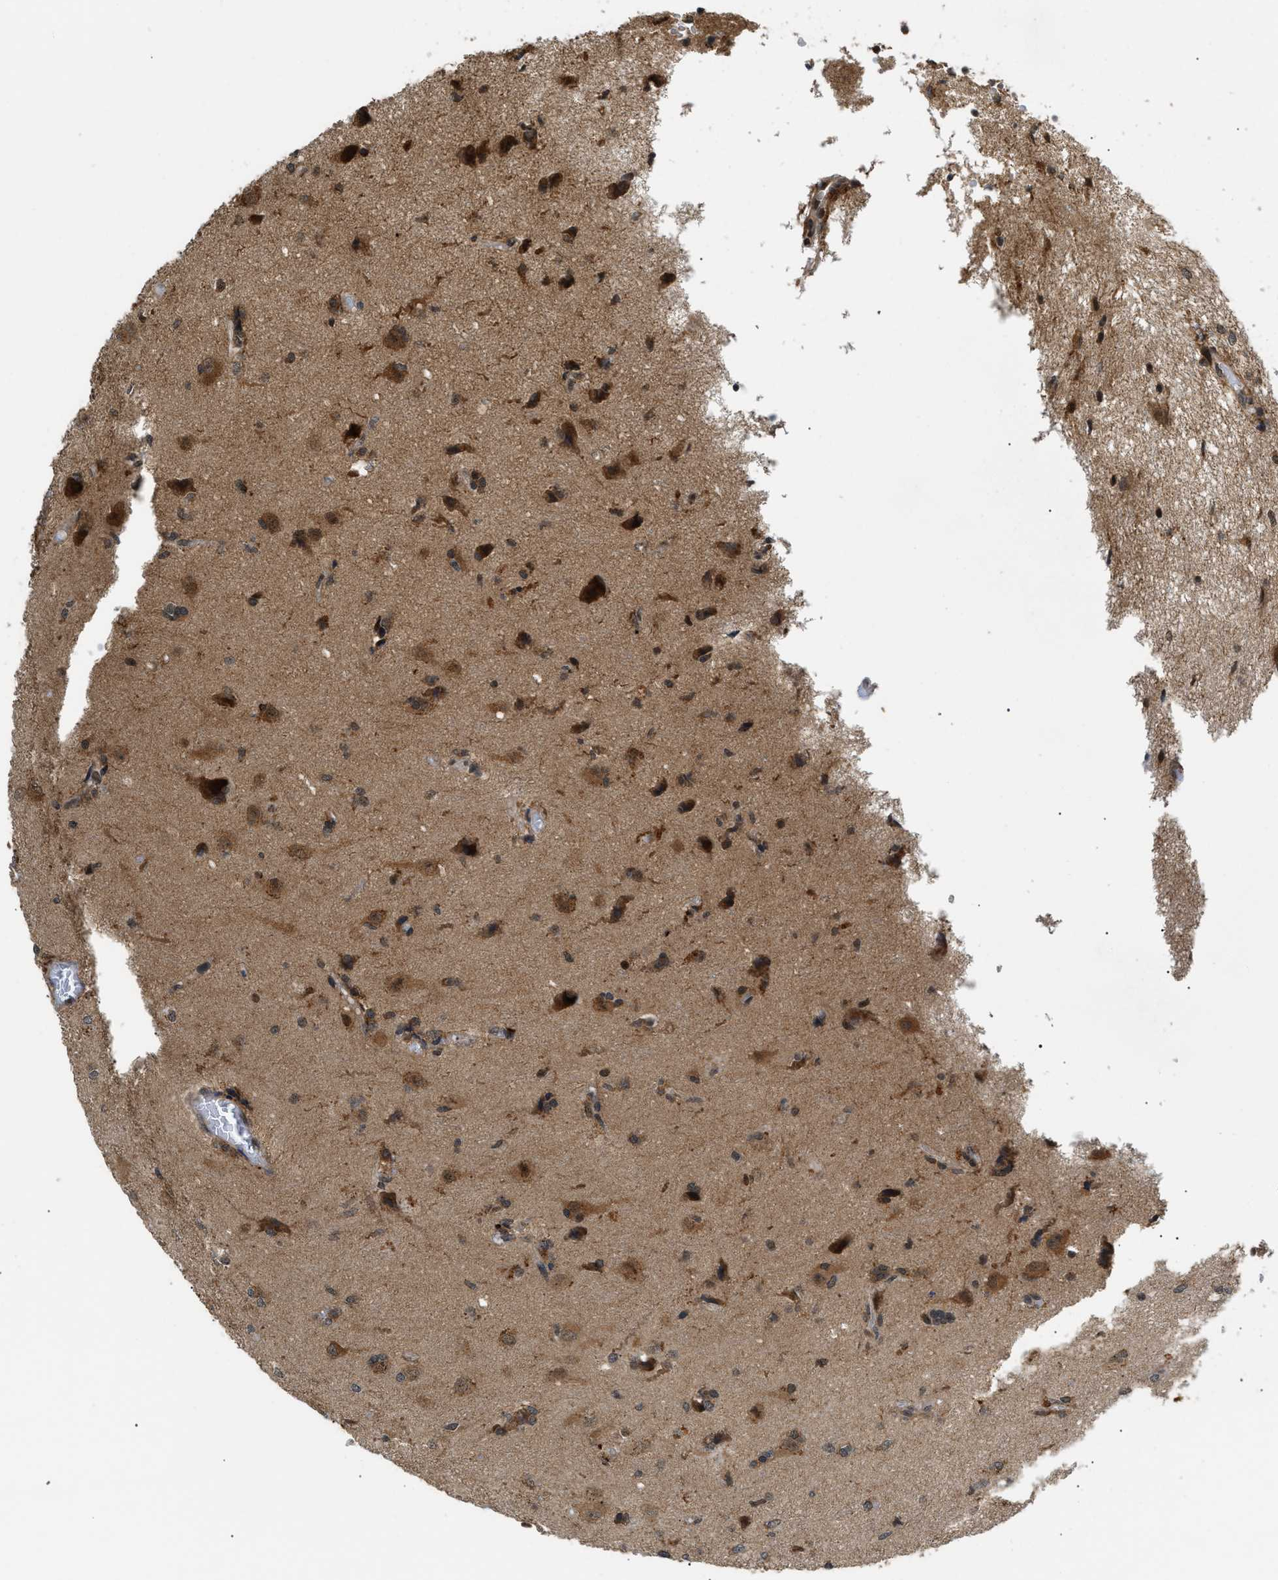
{"staining": {"intensity": "strong", "quantity": "<25%", "location": "cytoplasmic/membranous"}, "tissue": "glioma", "cell_type": "Tumor cells", "image_type": "cancer", "snomed": [{"axis": "morphology", "description": "Glioma, malignant, High grade"}, {"axis": "topography", "description": "Brain"}], "caption": "A micrograph of human malignant glioma (high-grade) stained for a protein shows strong cytoplasmic/membranous brown staining in tumor cells.", "gene": "ZBTB11", "patient": {"sex": "female", "age": 59}}